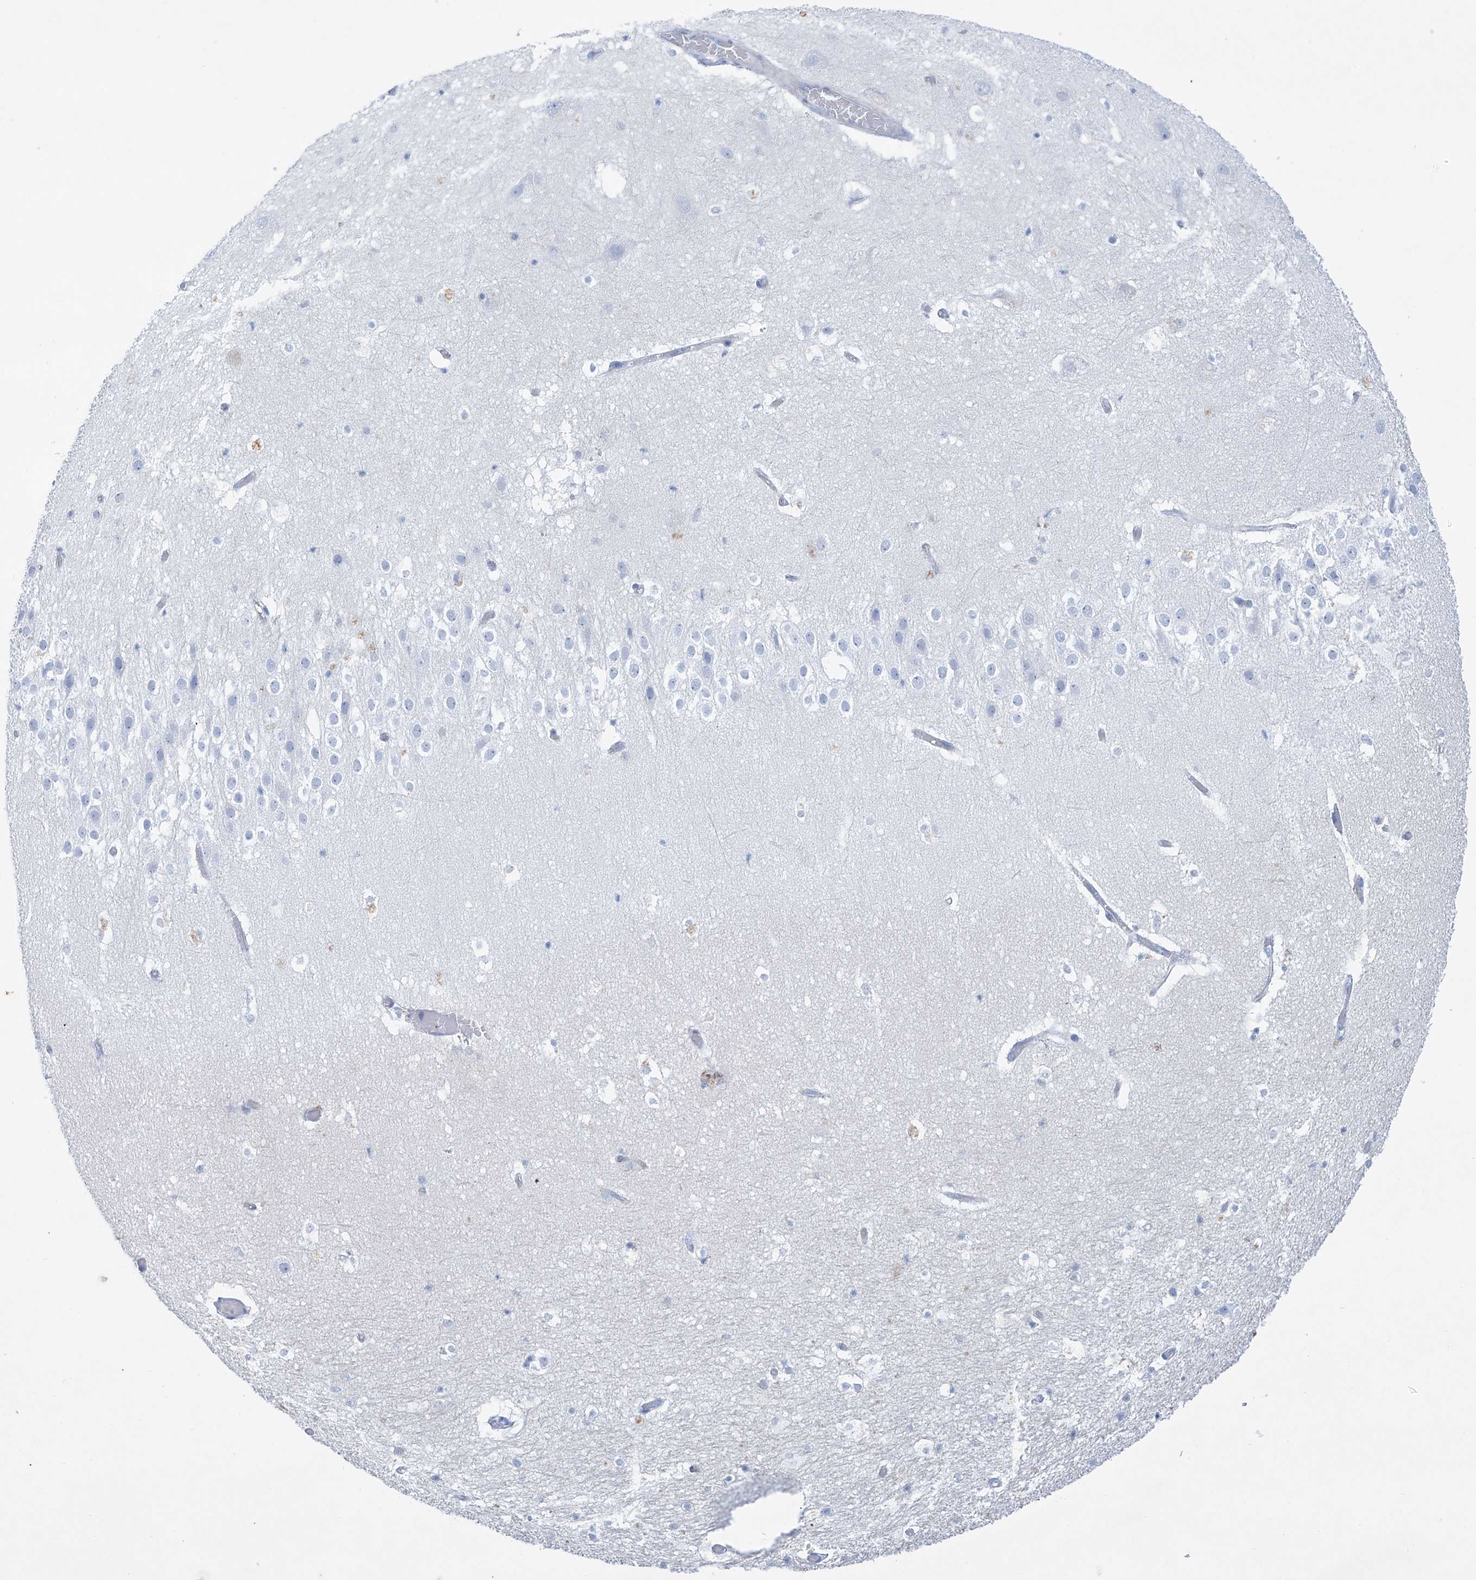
{"staining": {"intensity": "negative", "quantity": "none", "location": "none"}, "tissue": "hippocampus", "cell_type": "Glial cells", "image_type": "normal", "snomed": [{"axis": "morphology", "description": "Normal tissue, NOS"}, {"axis": "topography", "description": "Hippocampus"}], "caption": "A high-resolution micrograph shows immunohistochemistry (IHC) staining of unremarkable hippocampus, which demonstrates no significant expression in glial cells.", "gene": "MAGI1", "patient": {"sex": "female", "age": 52}}